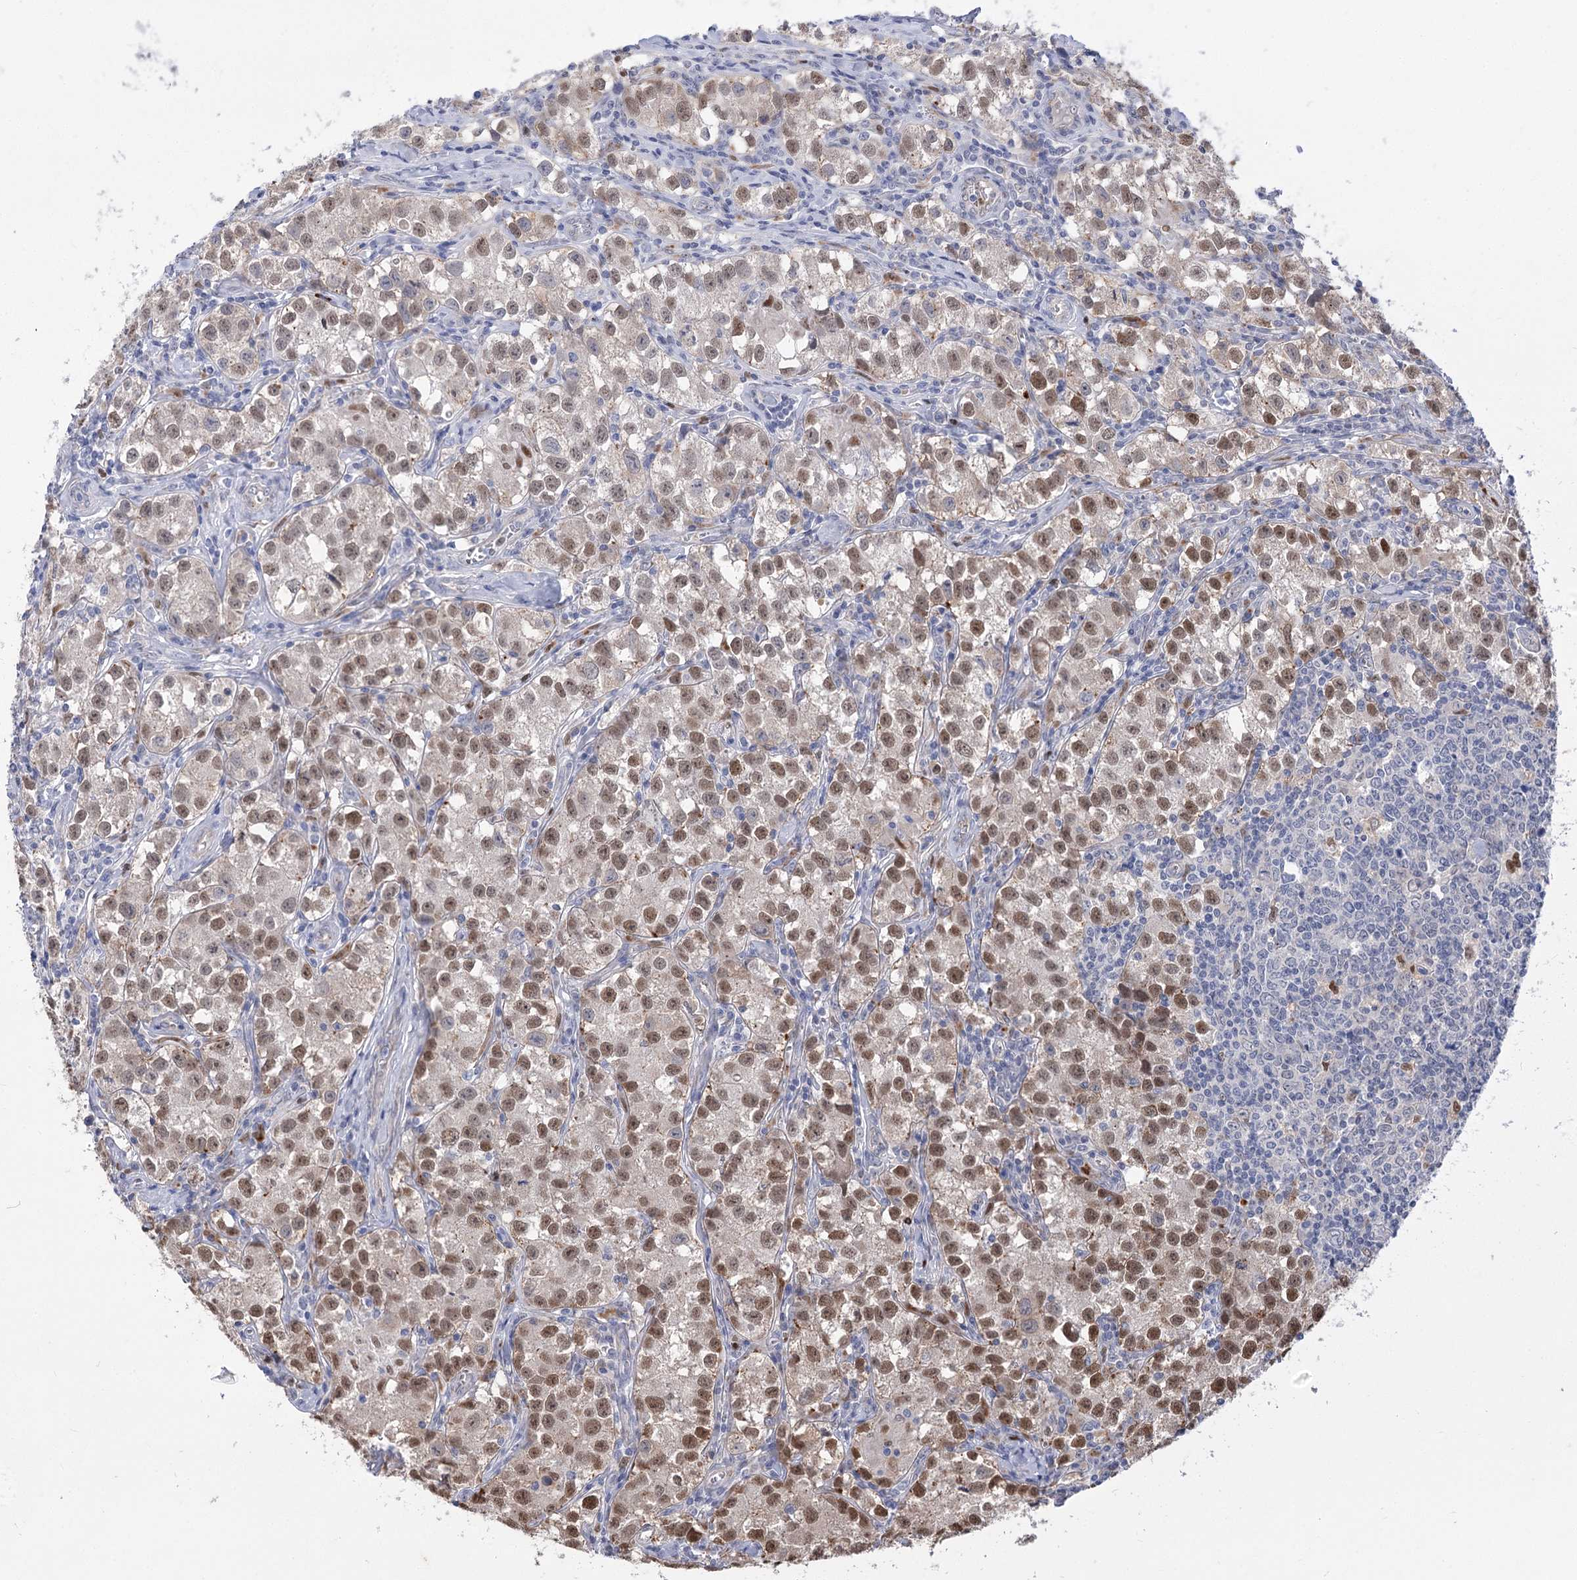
{"staining": {"intensity": "moderate", "quantity": "25%-75%", "location": "nuclear"}, "tissue": "testis cancer", "cell_type": "Tumor cells", "image_type": "cancer", "snomed": [{"axis": "morphology", "description": "Seminoma, NOS"}, {"axis": "morphology", "description": "Carcinoma, Embryonal, NOS"}, {"axis": "topography", "description": "Testis"}], "caption": "This is an image of immunohistochemistry (IHC) staining of seminoma (testis), which shows moderate positivity in the nuclear of tumor cells.", "gene": "SIAE", "patient": {"sex": "male", "age": 43}}